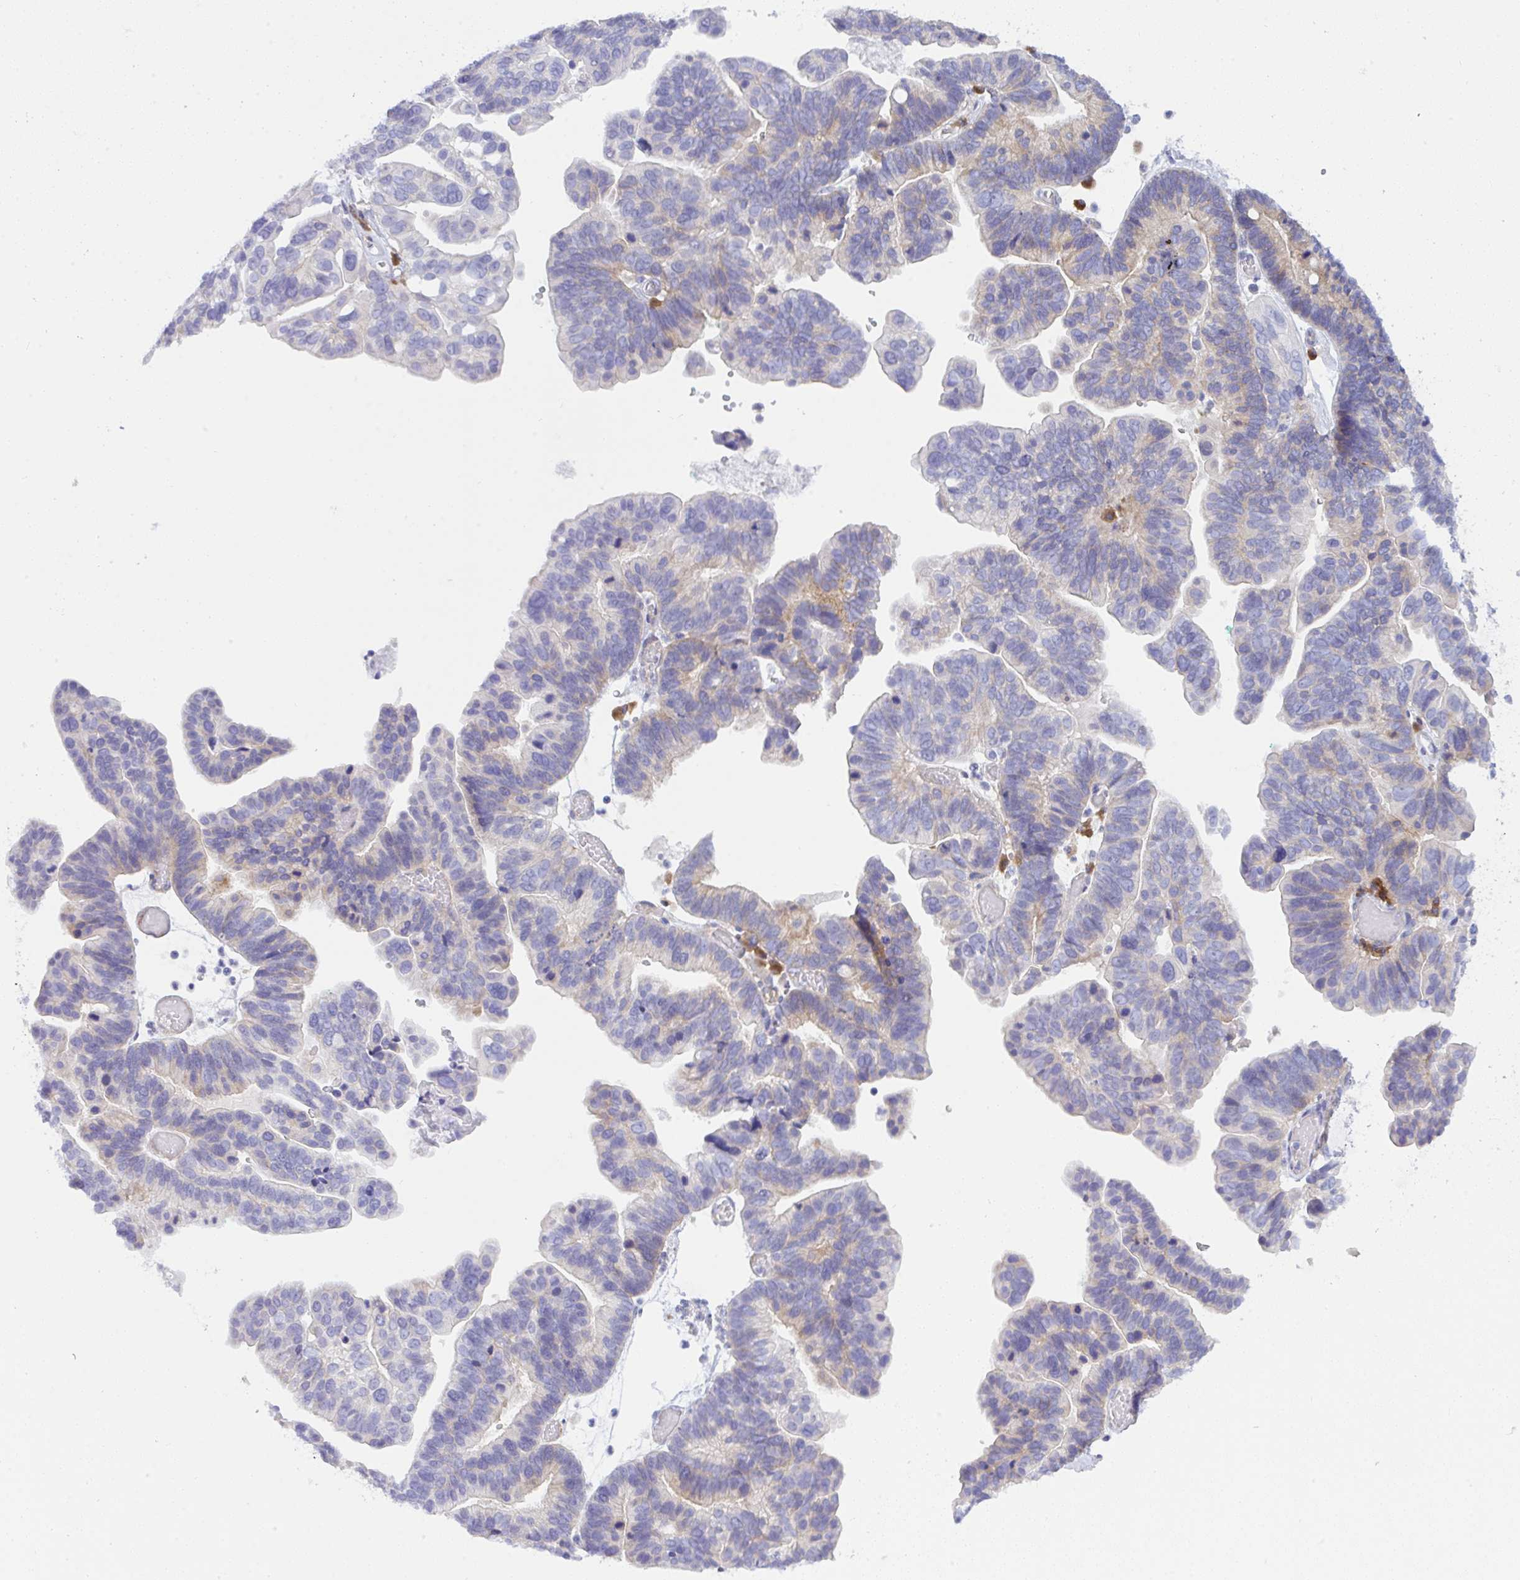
{"staining": {"intensity": "weak", "quantity": "<25%", "location": "cytoplasmic/membranous"}, "tissue": "ovarian cancer", "cell_type": "Tumor cells", "image_type": "cancer", "snomed": [{"axis": "morphology", "description": "Cystadenocarcinoma, serous, NOS"}, {"axis": "topography", "description": "Ovary"}], "caption": "Immunohistochemistry (IHC) of serous cystadenocarcinoma (ovarian) displays no expression in tumor cells.", "gene": "GAB1", "patient": {"sex": "female", "age": 56}}